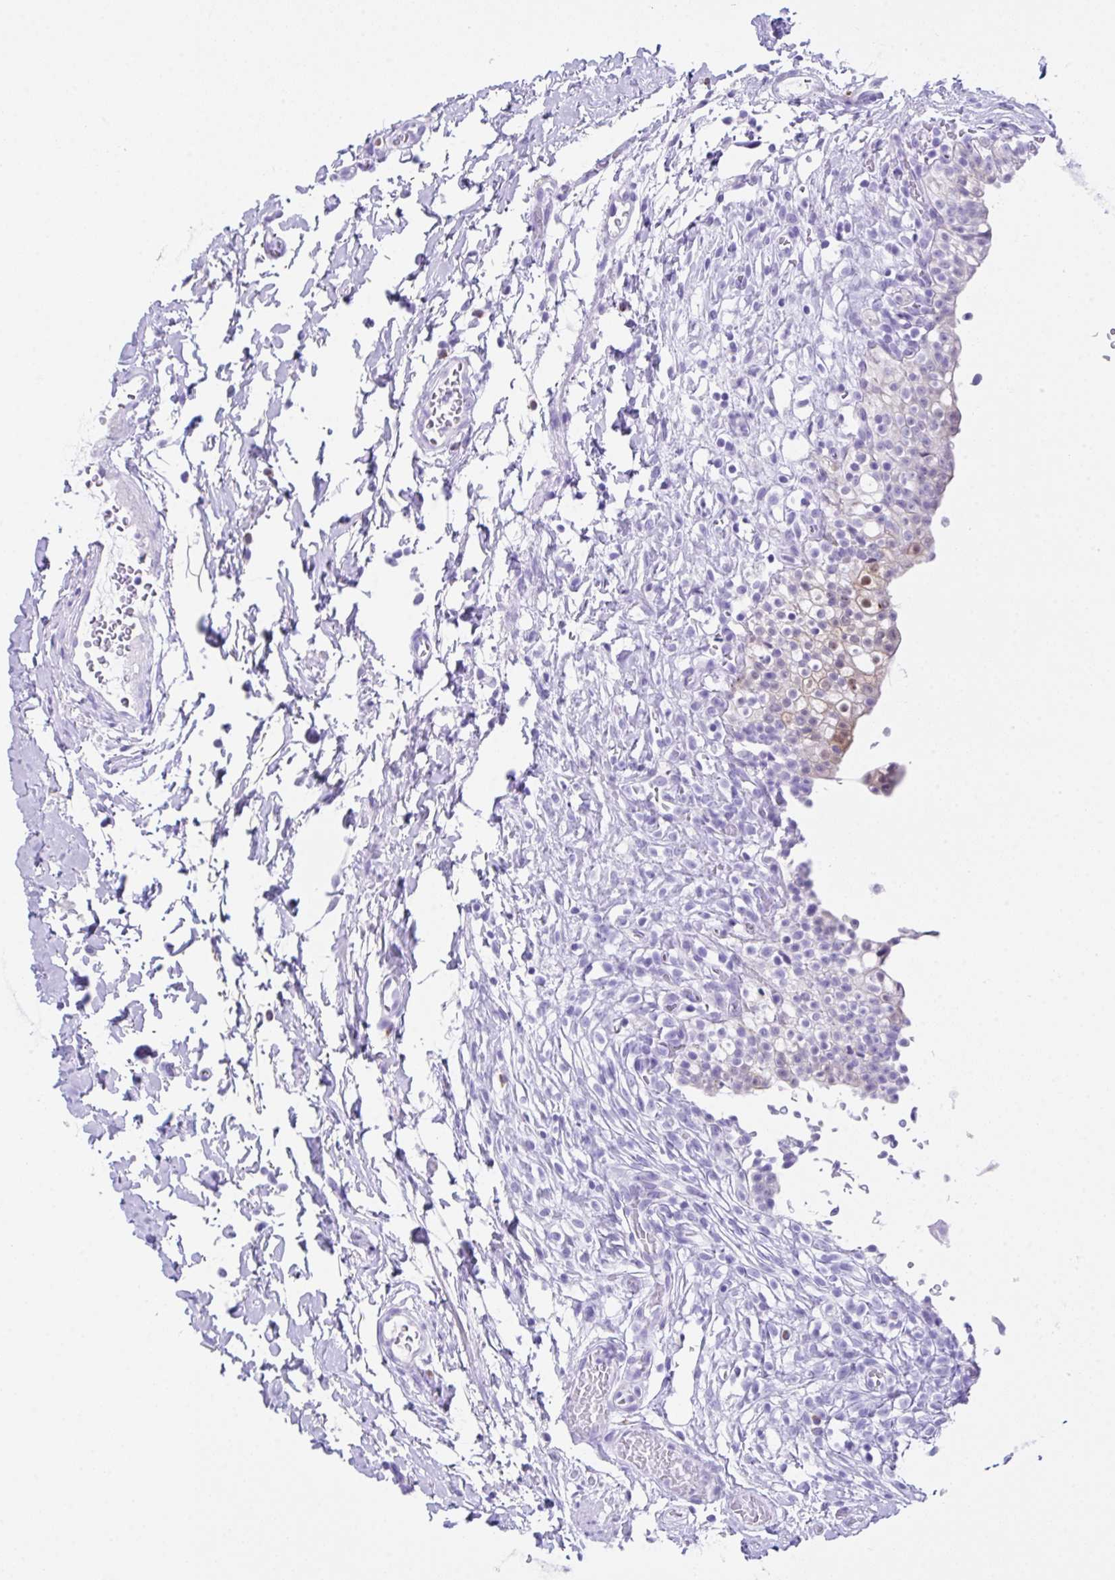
{"staining": {"intensity": "negative", "quantity": "none", "location": "none"}, "tissue": "urinary bladder", "cell_type": "Urothelial cells", "image_type": "normal", "snomed": [{"axis": "morphology", "description": "Normal tissue, NOS"}, {"axis": "topography", "description": "Urinary bladder"}, {"axis": "topography", "description": "Peripheral nerve tissue"}], "caption": "Immunohistochemistry image of benign urinary bladder: human urinary bladder stained with DAB (3,3'-diaminobenzidine) reveals no significant protein positivity in urothelial cells.", "gene": "LGALS4", "patient": {"sex": "male", "age": 55}}